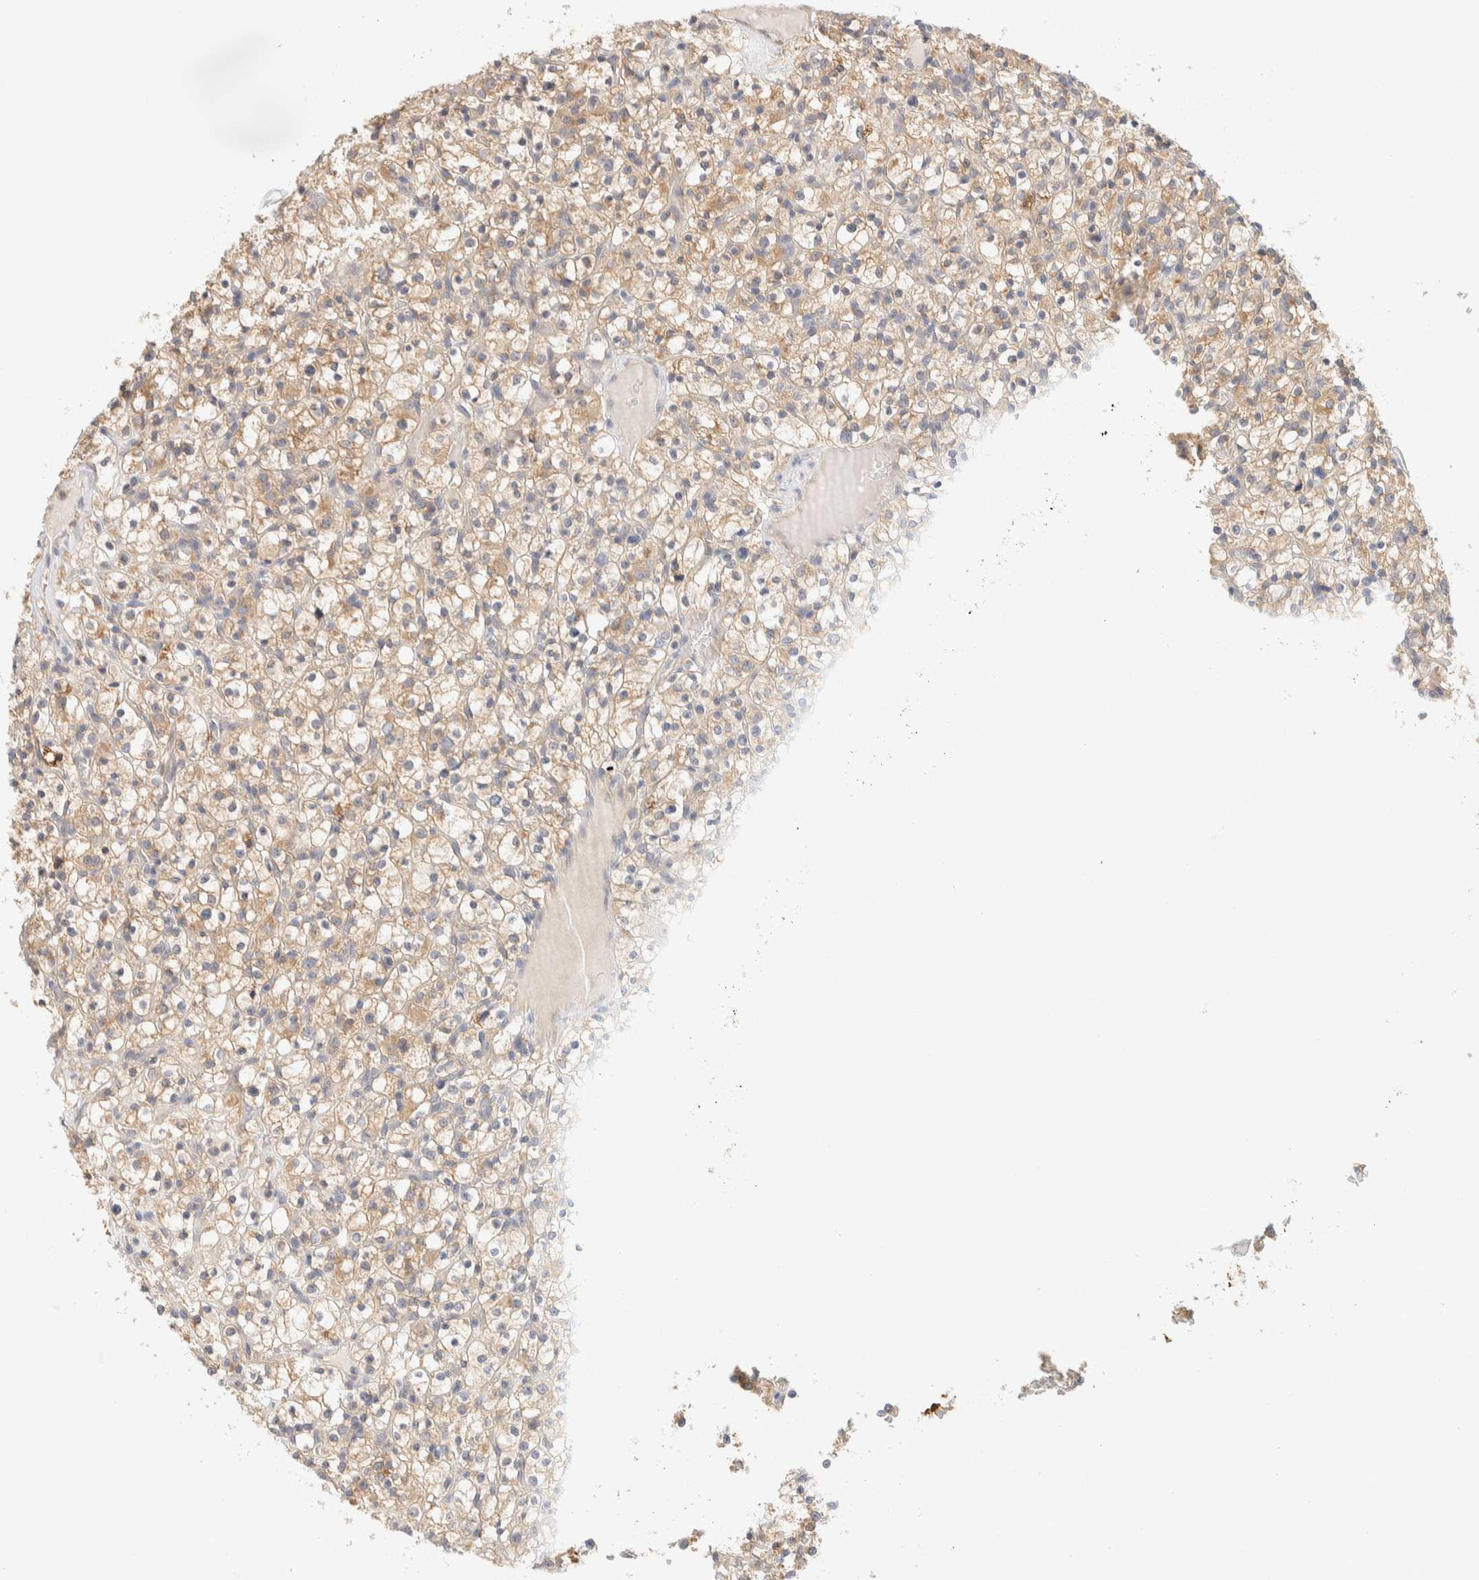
{"staining": {"intensity": "weak", "quantity": ">75%", "location": "cytoplasmic/membranous"}, "tissue": "renal cancer", "cell_type": "Tumor cells", "image_type": "cancer", "snomed": [{"axis": "morphology", "description": "Normal tissue, NOS"}, {"axis": "morphology", "description": "Adenocarcinoma, NOS"}, {"axis": "topography", "description": "Kidney"}], "caption": "This photomicrograph displays renal adenocarcinoma stained with IHC to label a protein in brown. The cytoplasmic/membranous of tumor cells show weak positivity for the protein. Nuclei are counter-stained blue.", "gene": "TBC1D8B", "patient": {"sex": "female", "age": 72}}